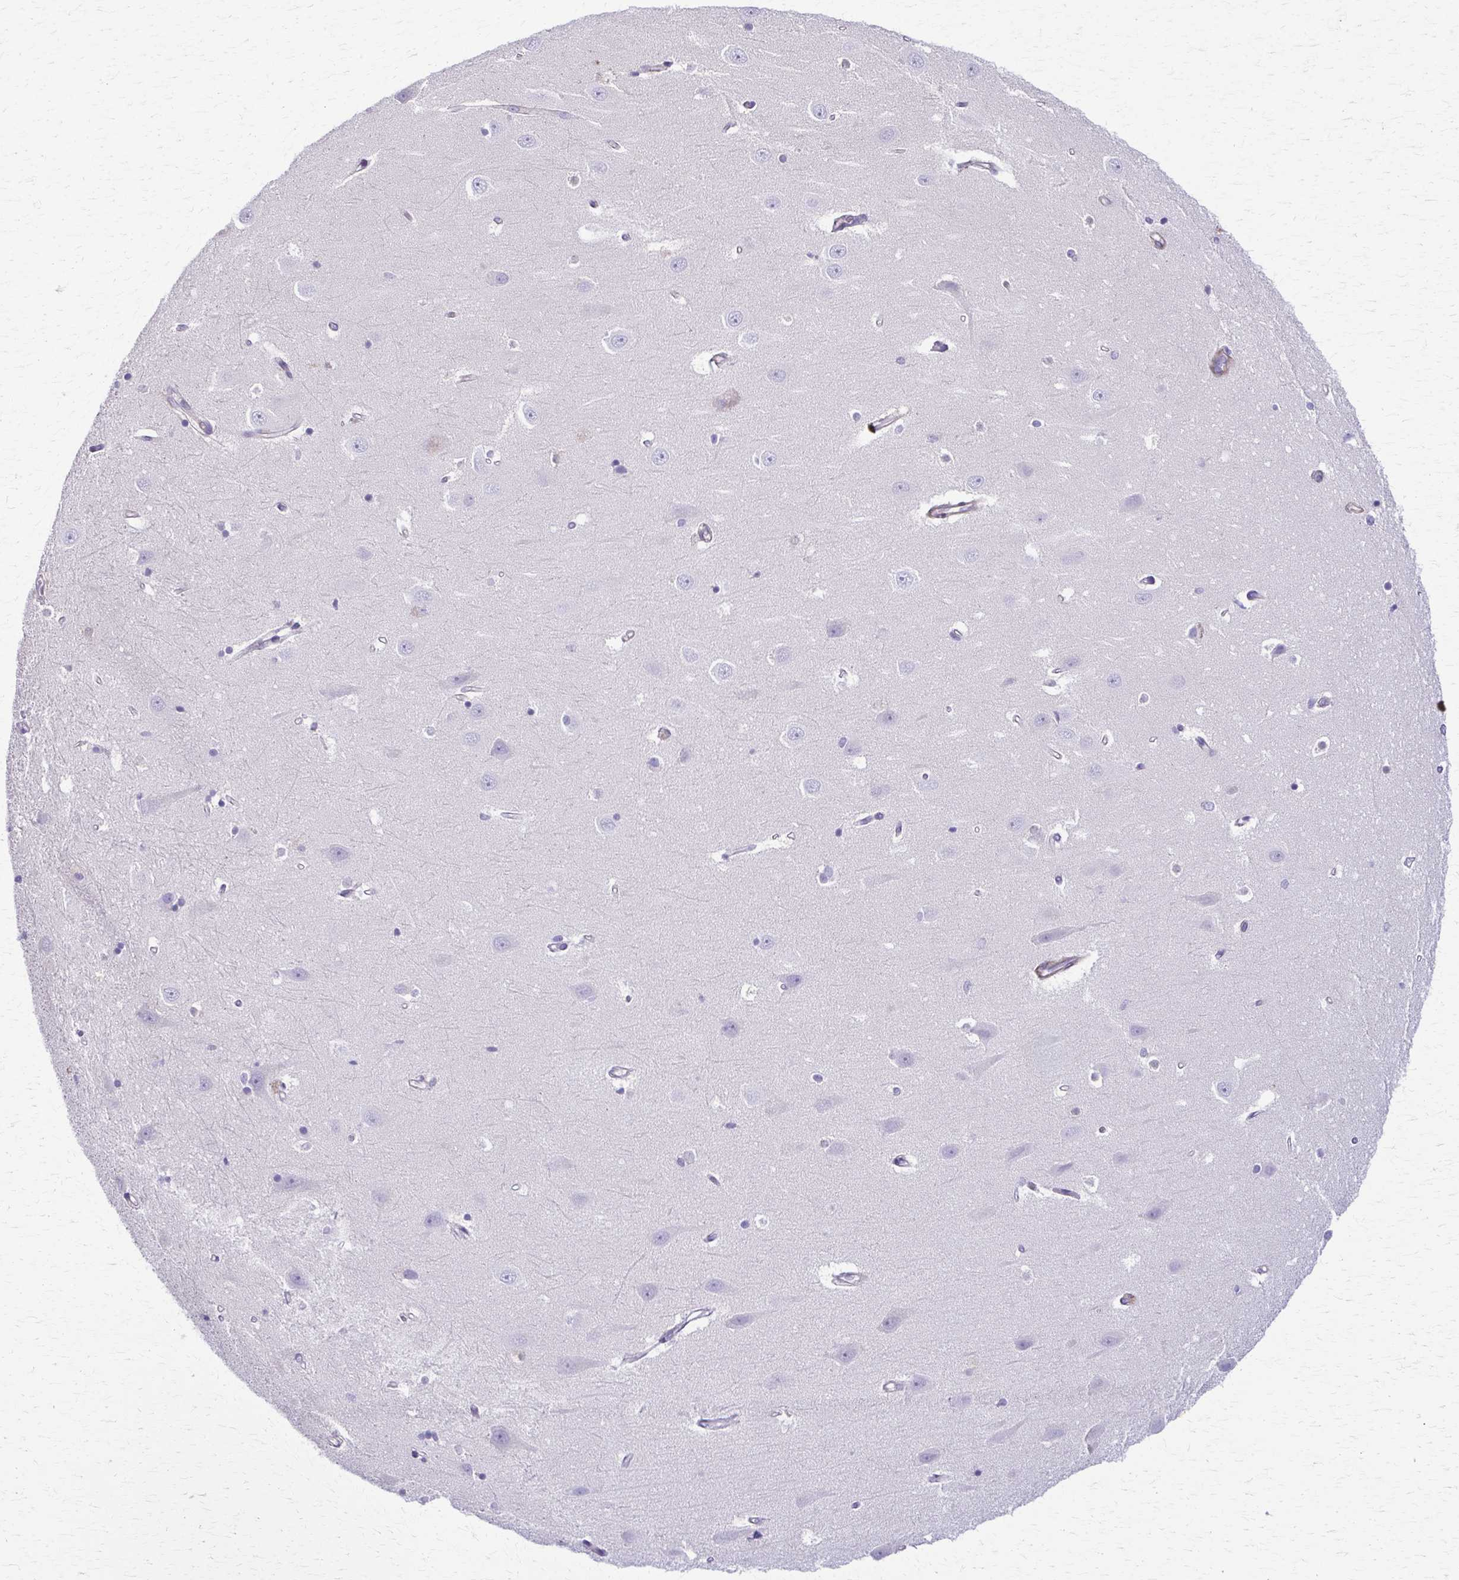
{"staining": {"intensity": "negative", "quantity": "none", "location": "none"}, "tissue": "hippocampus", "cell_type": "Glial cells", "image_type": "normal", "snomed": [{"axis": "morphology", "description": "Normal tissue, NOS"}, {"axis": "topography", "description": "Hippocampus"}], "caption": "Immunohistochemistry of normal human hippocampus shows no staining in glial cells. (Stains: DAB immunohistochemistry with hematoxylin counter stain, Microscopy: brightfield microscopy at high magnification).", "gene": "DSP", "patient": {"sex": "male", "age": 63}}